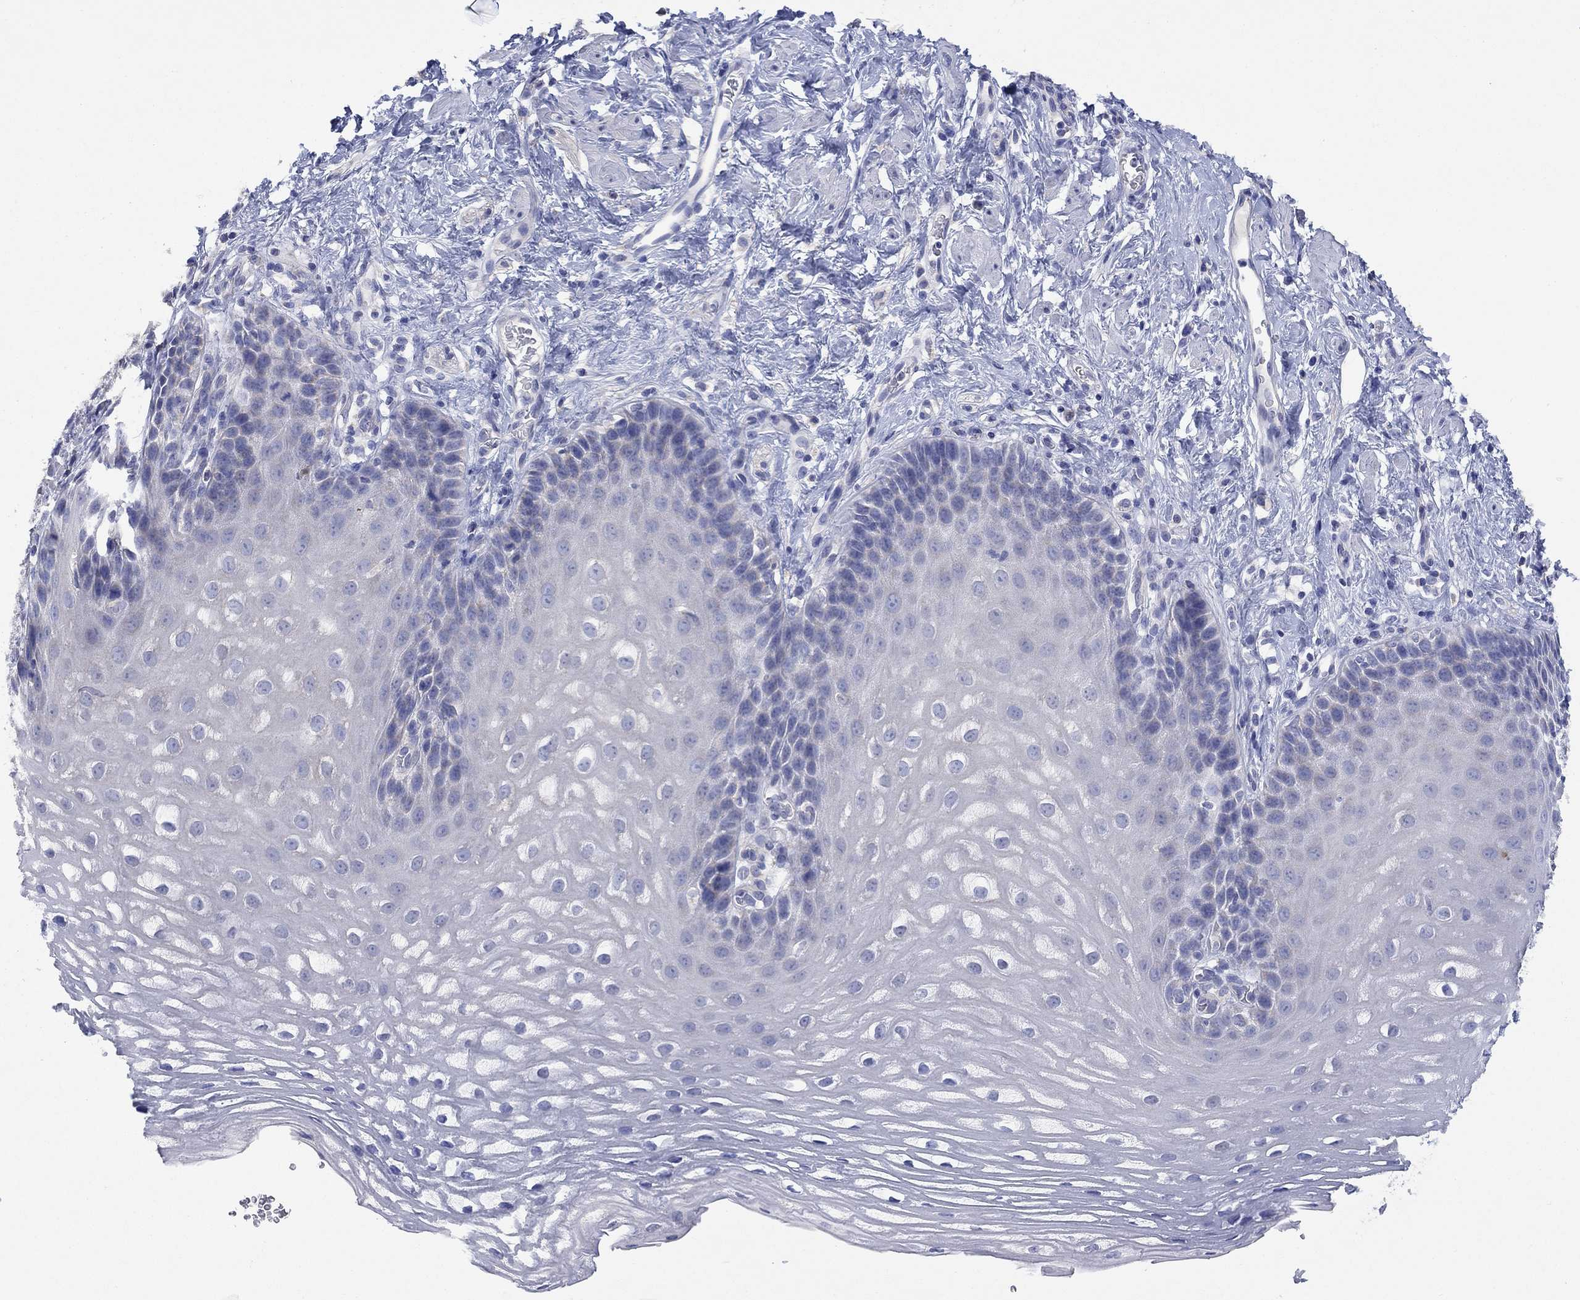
{"staining": {"intensity": "negative", "quantity": "none", "location": "none"}, "tissue": "esophagus", "cell_type": "Squamous epithelial cells", "image_type": "normal", "snomed": [{"axis": "morphology", "description": "Normal tissue, NOS"}, {"axis": "topography", "description": "Esophagus"}], "caption": "The immunohistochemistry histopathology image has no significant positivity in squamous epithelial cells of esophagus.", "gene": "CLVS1", "patient": {"sex": "male", "age": 64}}